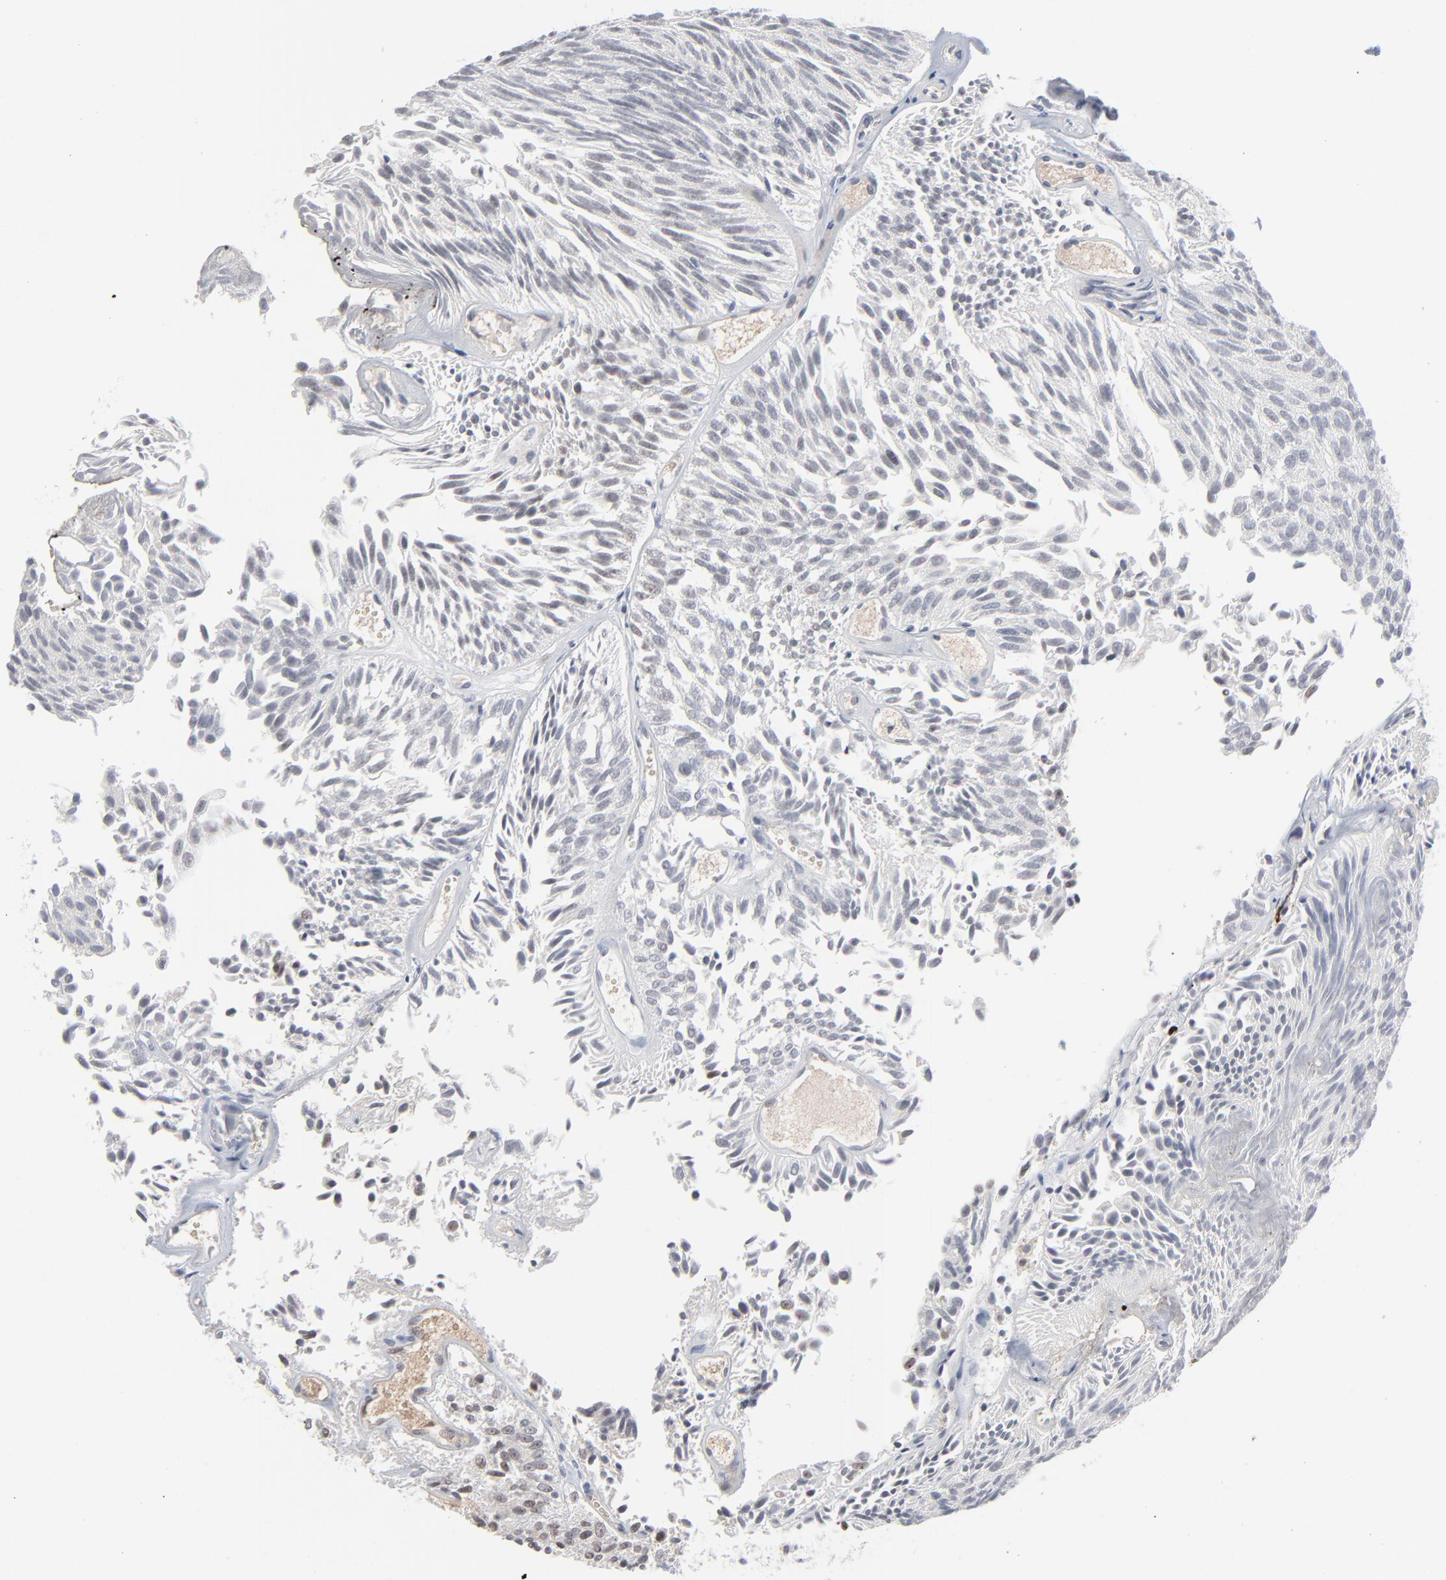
{"staining": {"intensity": "weak", "quantity": "<25%", "location": "nuclear"}, "tissue": "urothelial cancer", "cell_type": "Tumor cells", "image_type": "cancer", "snomed": [{"axis": "morphology", "description": "Urothelial carcinoma, Low grade"}, {"axis": "topography", "description": "Urinary bladder"}], "caption": "A photomicrograph of urothelial cancer stained for a protein exhibits no brown staining in tumor cells.", "gene": "MPHOSPH6", "patient": {"sex": "male", "age": 76}}